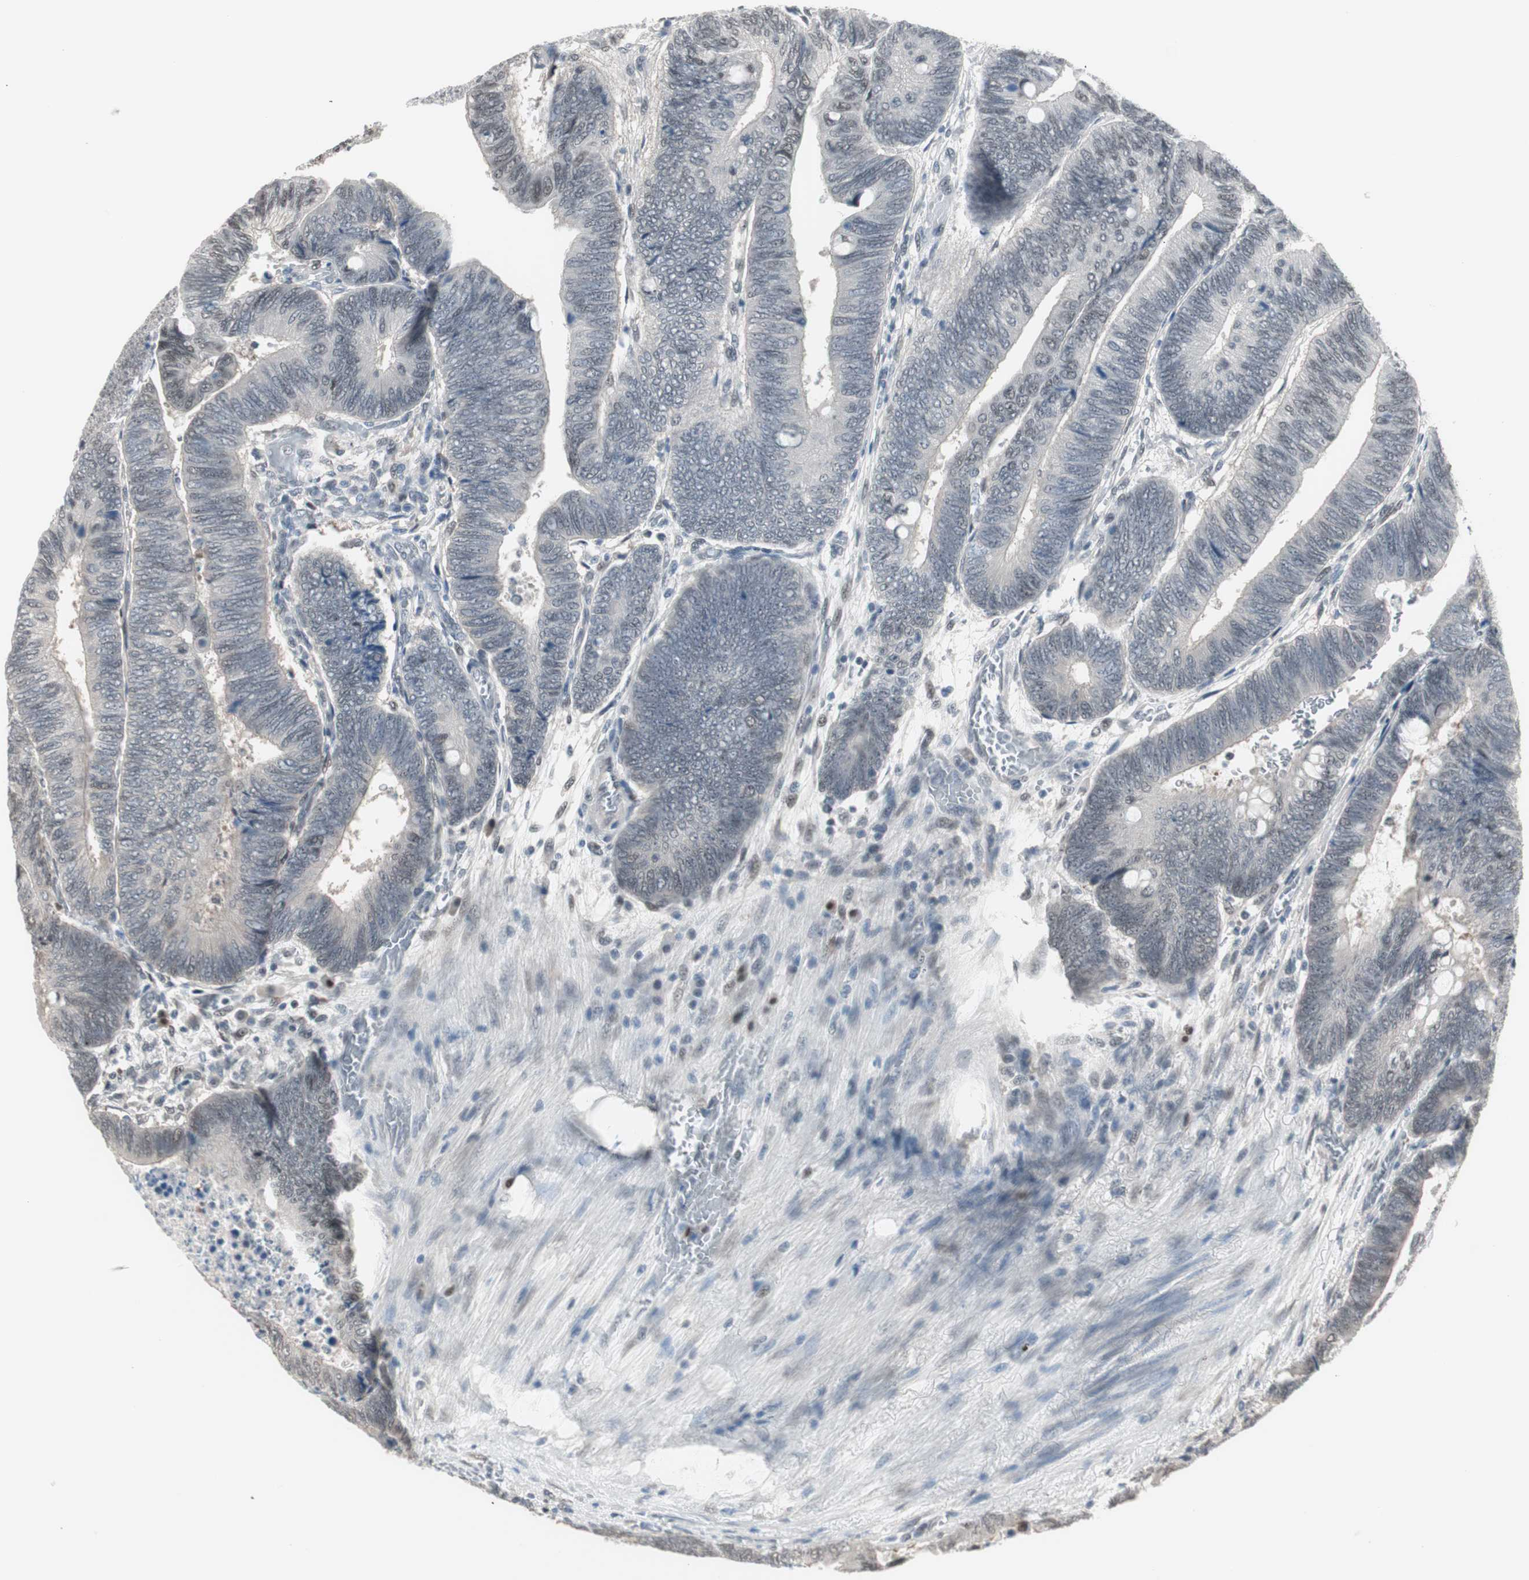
{"staining": {"intensity": "moderate", "quantity": "25%-75%", "location": "cytoplasmic/membranous,nuclear"}, "tissue": "colorectal cancer", "cell_type": "Tumor cells", "image_type": "cancer", "snomed": [{"axis": "morphology", "description": "Normal tissue, NOS"}, {"axis": "morphology", "description": "Adenocarcinoma, NOS"}, {"axis": "topography", "description": "Rectum"}, {"axis": "topography", "description": "Peripheral nerve tissue"}], "caption": "Immunohistochemical staining of human colorectal cancer (adenocarcinoma) exhibits medium levels of moderate cytoplasmic/membranous and nuclear protein positivity in about 25%-75% of tumor cells.", "gene": "LONP2", "patient": {"sex": "male", "age": 92}}